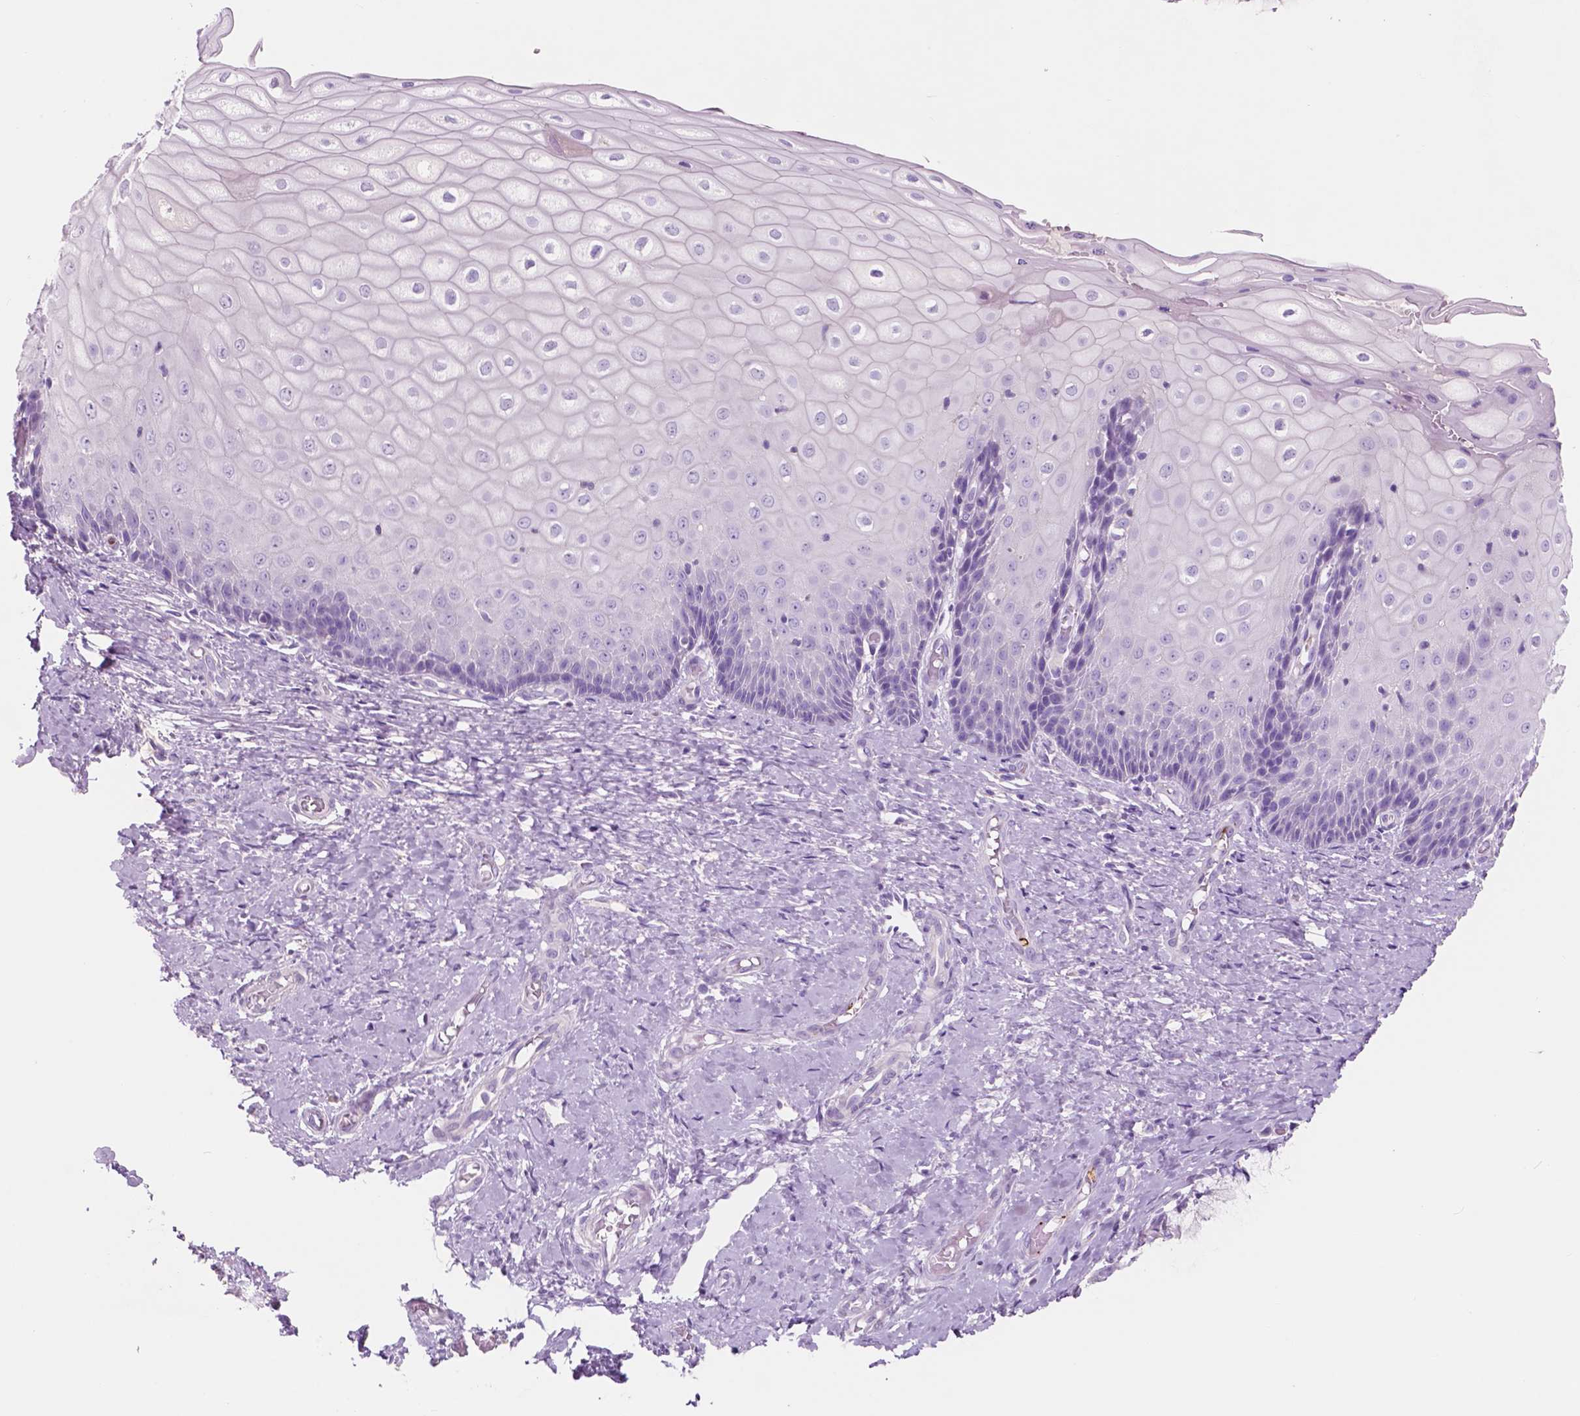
{"staining": {"intensity": "negative", "quantity": "none", "location": "none"}, "tissue": "cervix", "cell_type": "Glandular cells", "image_type": "normal", "snomed": [{"axis": "morphology", "description": "Normal tissue, NOS"}, {"axis": "topography", "description": "Cervix"}], "caption": "Immunohistochemistry (IHC) micrograph of benign human cervix stained for a protein (brown), which reveals no expression in glandular cells.", "gene": "CUZD1", "patient": {"sex": "female", "age": 37}}